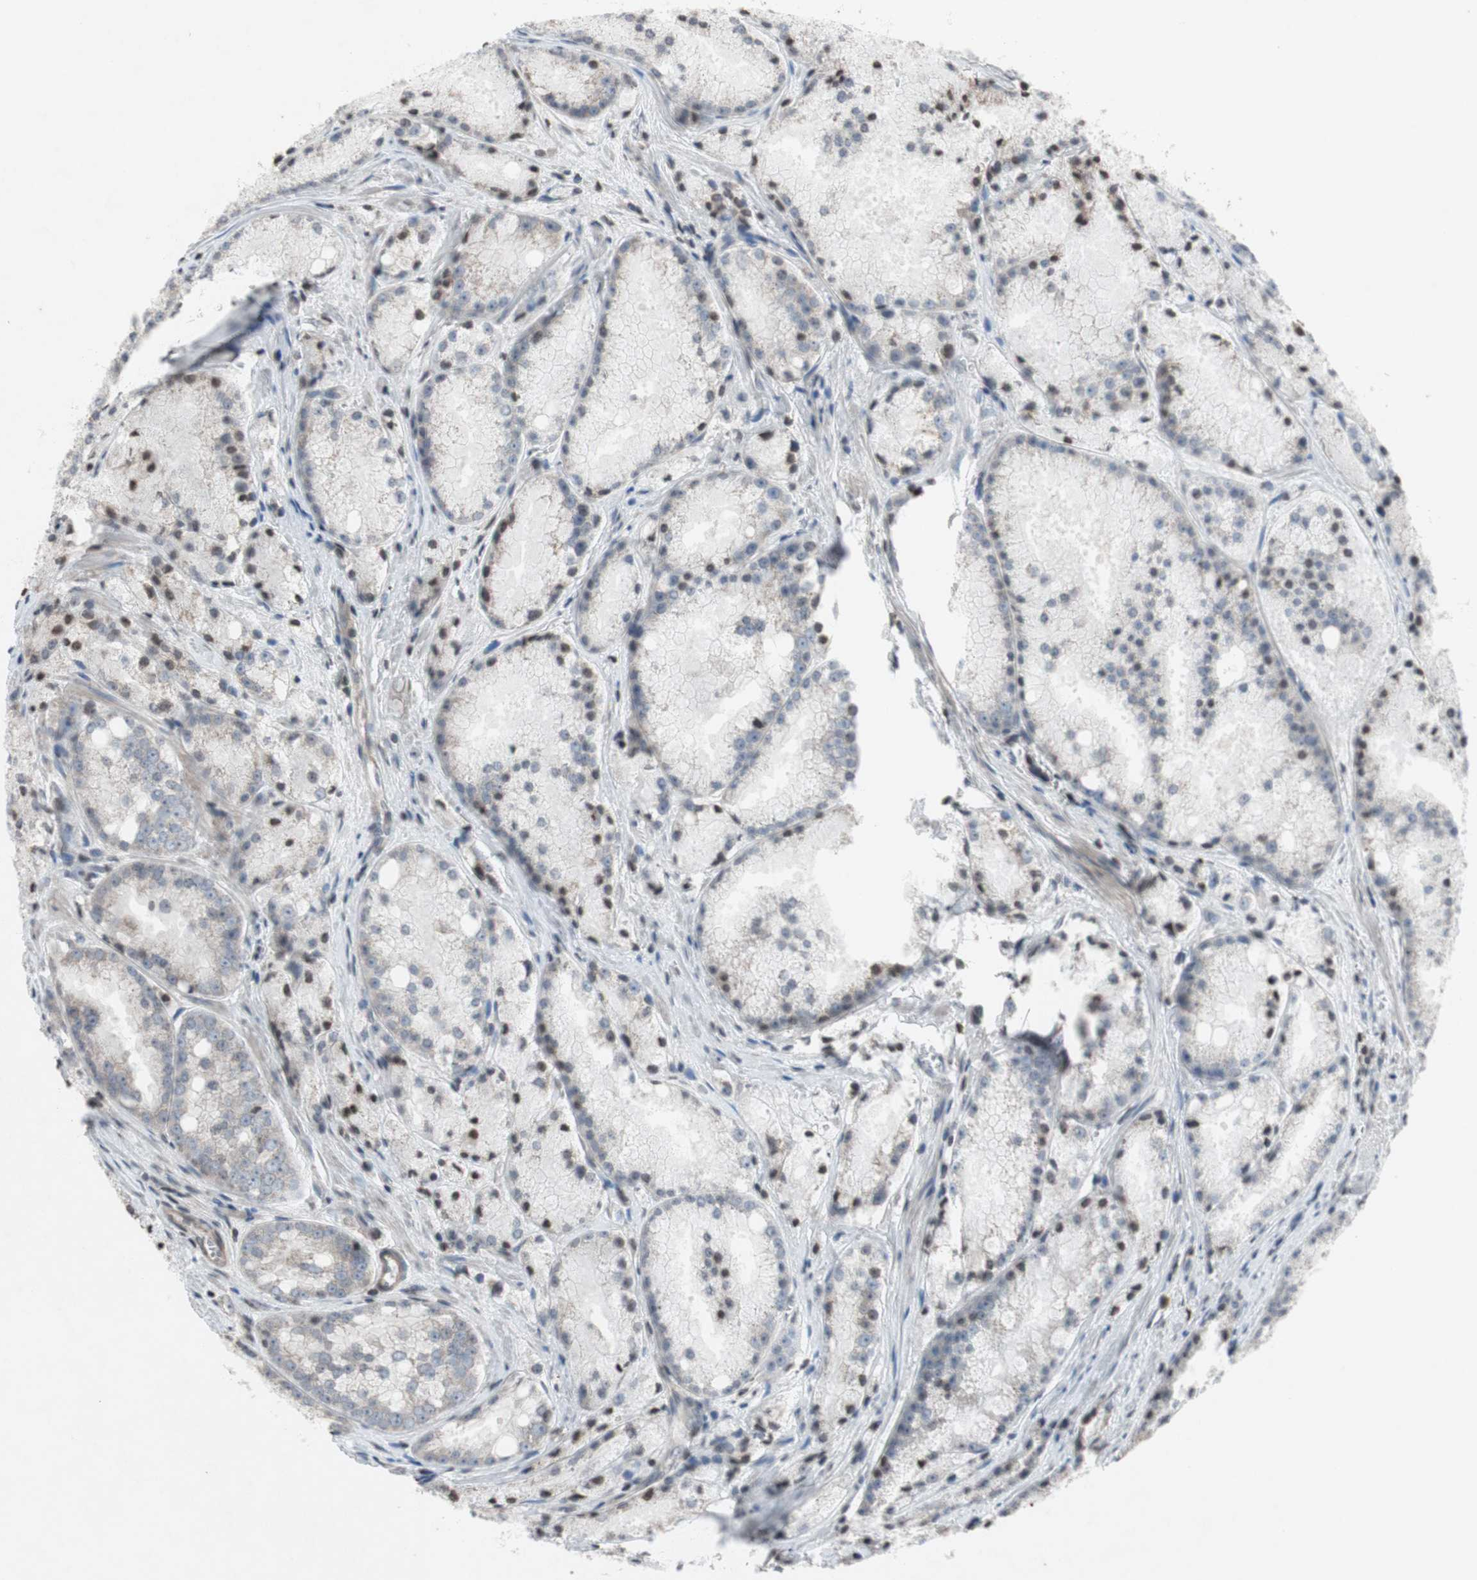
{"staining": {"intensity": "moderate", "quantity": "<25%", "location": "nuclear"}, "tissue": "prostate cancer", "cell_type": "Tumor cells", "image_type": "cancer", "snomed": [{"axis": "morphology", "description": "Adenocarcinoma, Low grade"}, {"axis": "topography", "description": "Prostate"}], "caption": "Protein staining of prostate cancer tissue exhibits moderate nuclear positivity in approximately <25% of tumor cells.", "gene": "MCM6", "patient": {"sex": "male", "age": 64}}